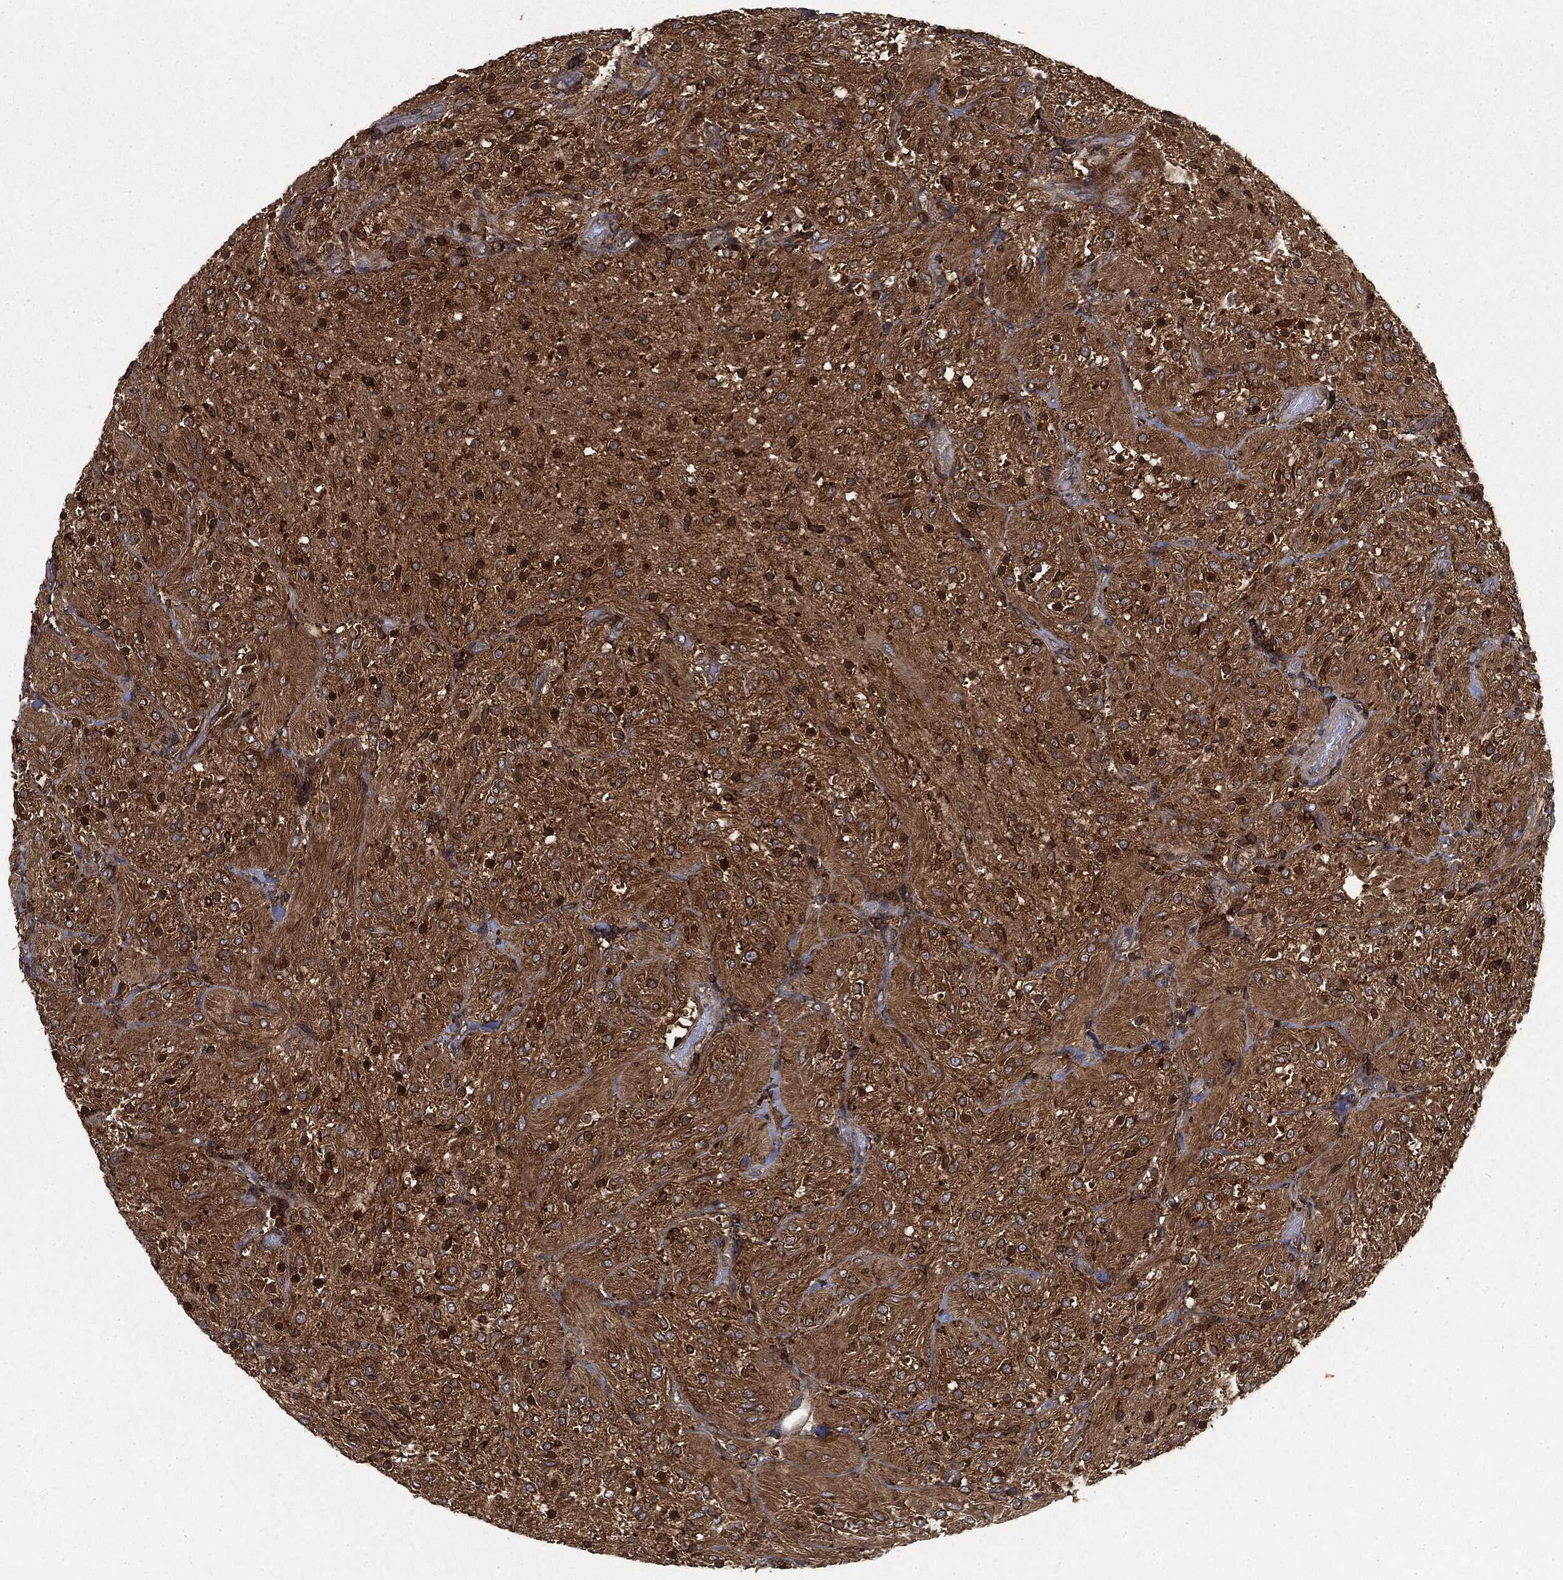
{"staining": {"intensity": "strong", "quantity": ">75%", "location": "cytoplasmic/membranous"}, "tissue": "glioma", "cell_type": "Tumor cells", "image_type": "cancer", "snomed": [{"axis": "morphology", "description": "Glioma, malignant, Low grade"}, {"axis": "topography", "description": "Brain"}], "caption": "Glioma was stained to show a protein in brown. There is high levels of strong cytoplasmic/membranous staining in about >75% of tumor cells.", "gene": "SNX5", "patient": {"sex": "male", "age": 3}}